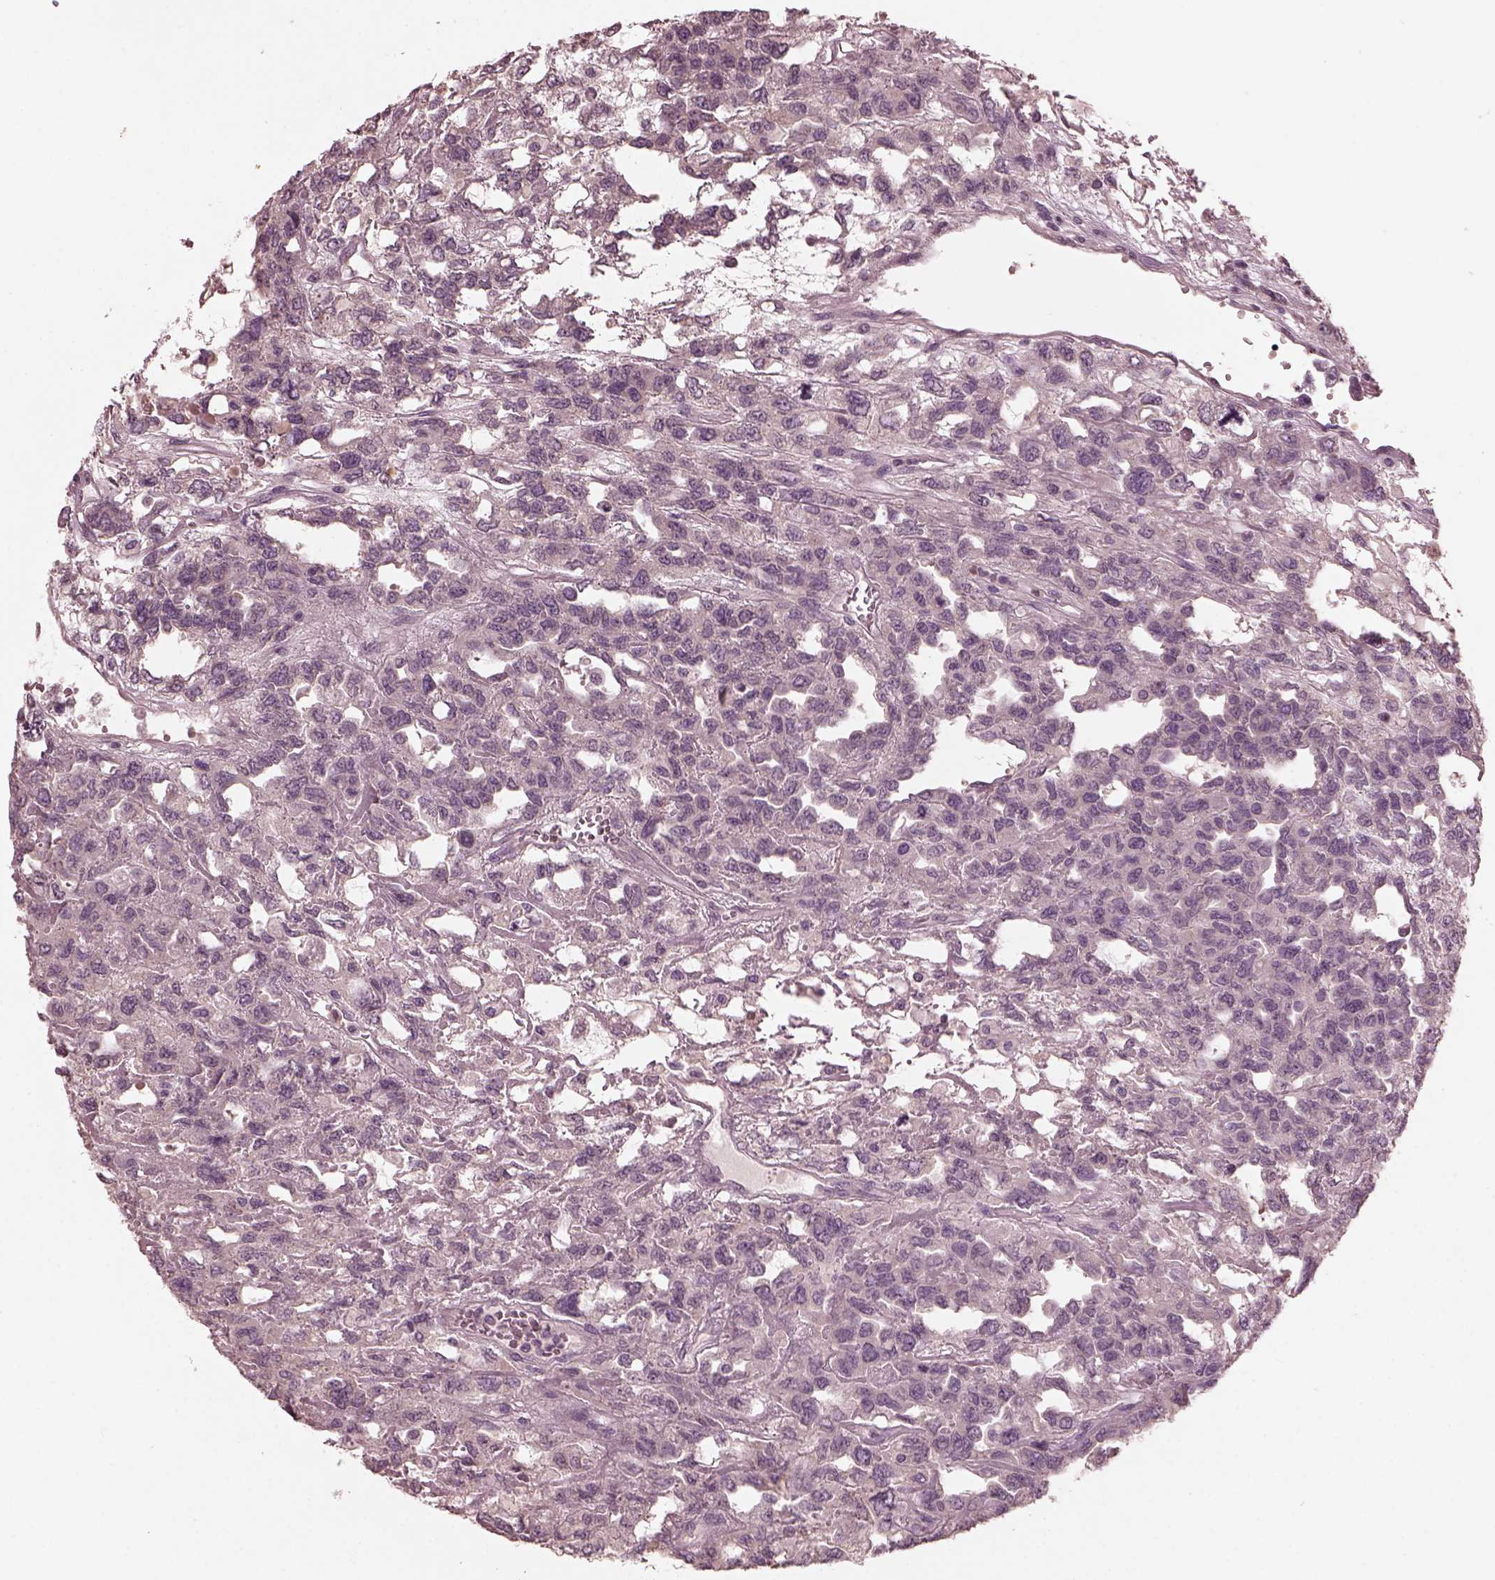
{"staining": {"intensity": "negative", "quantity": "none", "location": "none"}, "tissue": "testis cancer", "cell_type": "Tumor cells", "image_type": "cancer", "snomed": [{"axis": "morphology", "description": "Seminoma, NOS"}, {"axis": "topography", "description": "Testis"}], "caption": "Immunohistochemistry (IHC) image of seminoma (testis) stained for a protein (brown), which displays no staining in tumor cells. Nuclei are stained in blue.", "gene": "RGS7", "patient": {"sex": "male", "age": 52}}